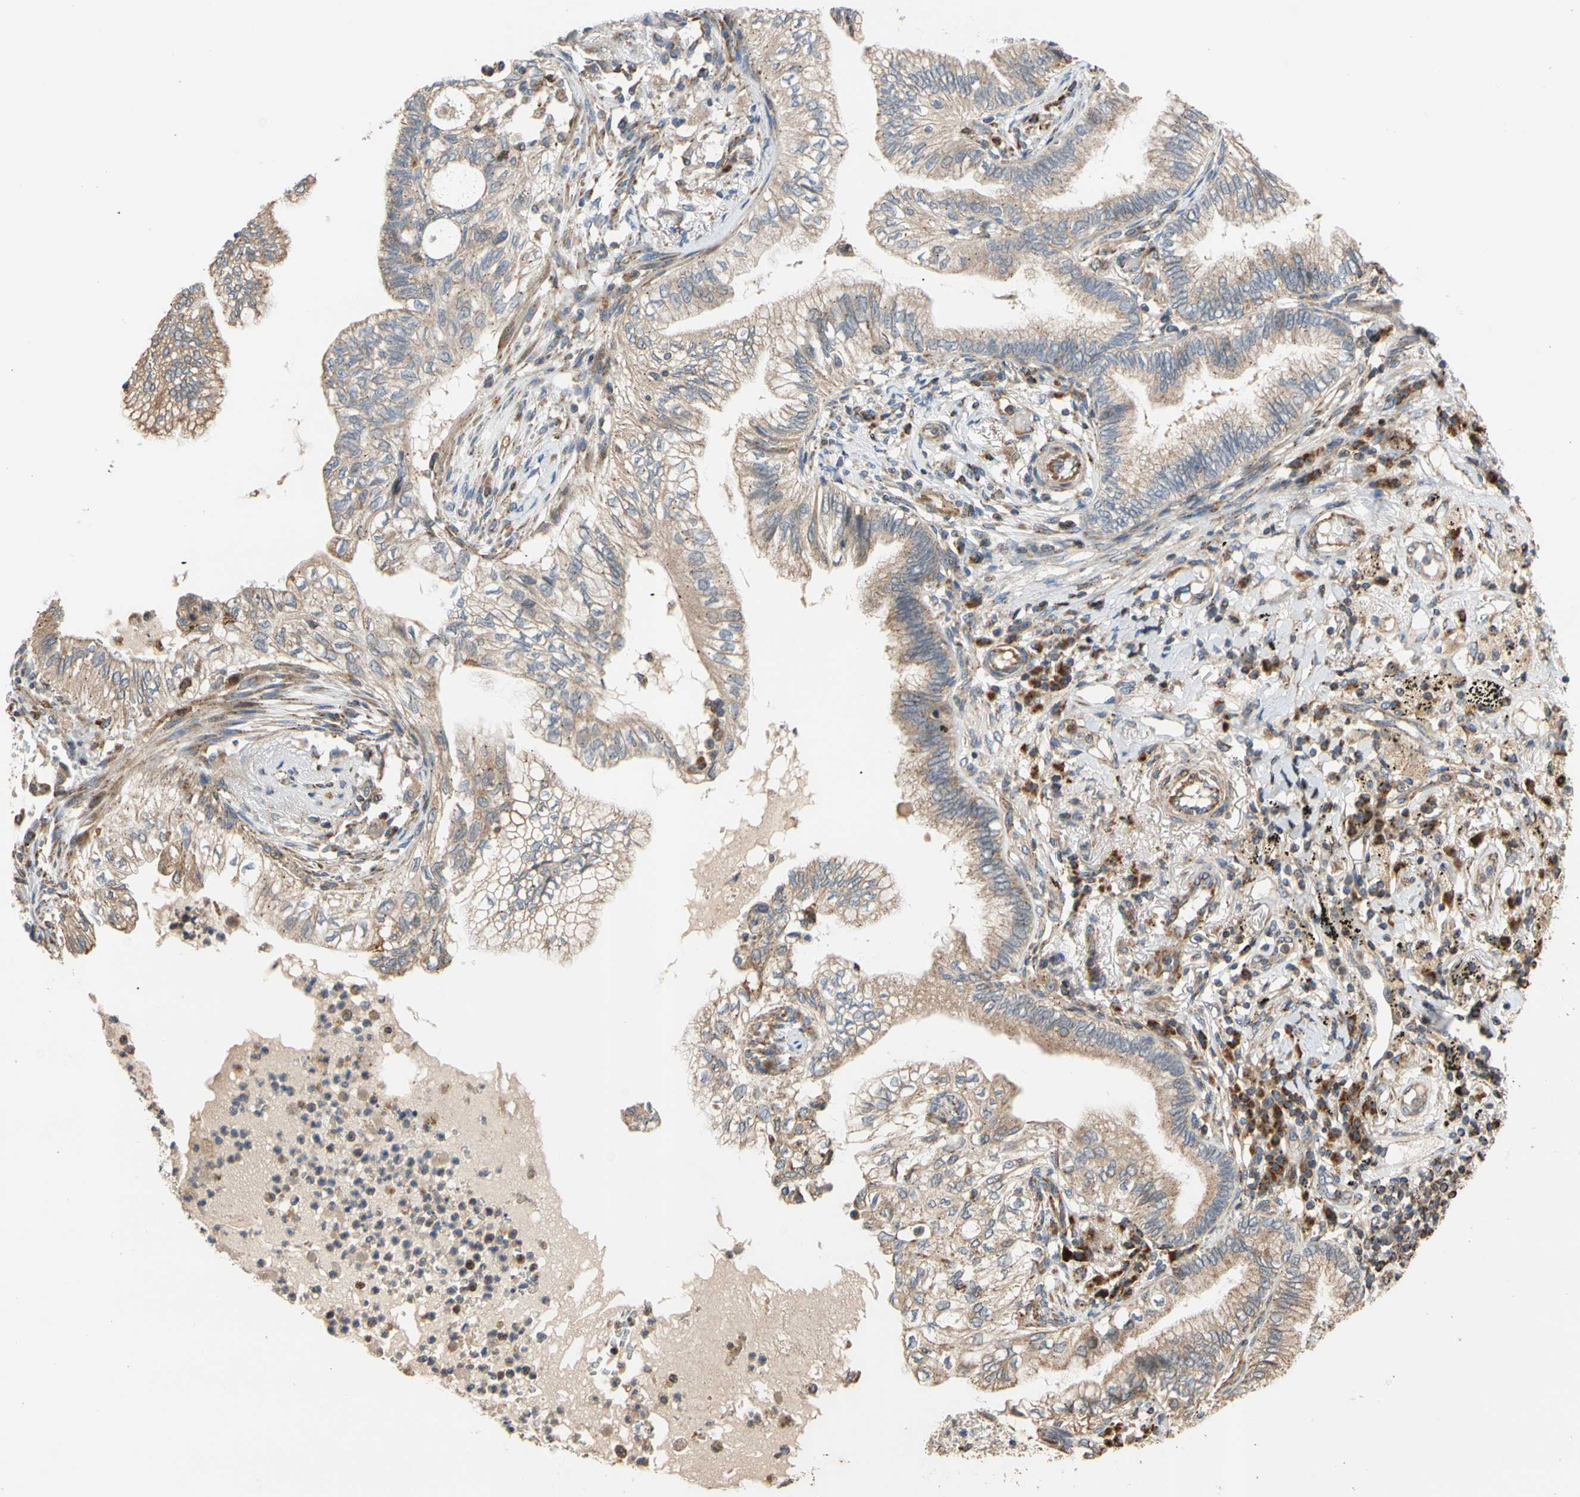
{"staining": {"intensity": "weak", "quantity": ">75%", "location": "cytoplasmic/membranous"}, "tissue": "lung cancer", "cell_type": "Tumor cells", "image_type": "cancer", "snomed": [{"axis": "morphology", "description": "Normal tissue, NOS"}, {"axis": "morphology", "description": "Adenocarcinoma, NOS"}, {"axis": "topography", "description": "Bronchus"}, {"axis": "topography", "description": "Lung"}], "caption": "Immunohistochemical staining of human lung adenocarcinoma exhibits low levels of weak cytoplasmic/membranous protein expression in approximately >75% of tumor cells.", "gene": "IP6K2", "patient": {"sex": "female", "age": 70}}